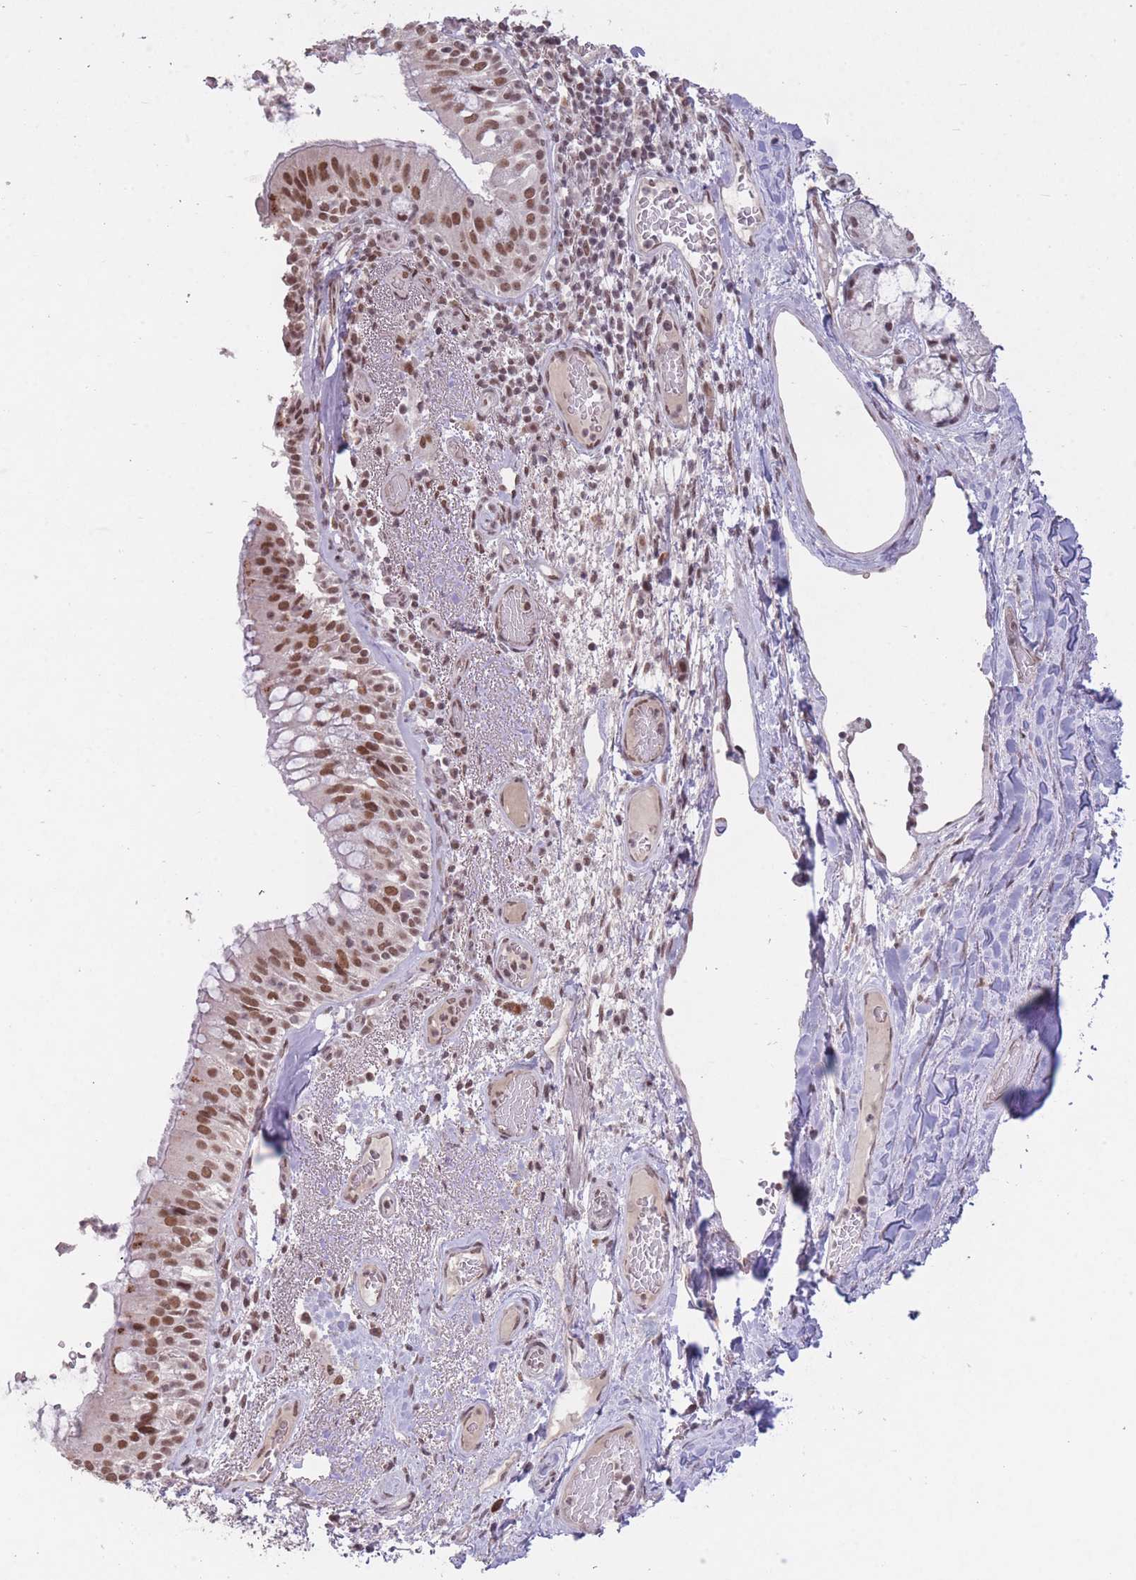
{"staining": {"intensity": "moderate", "quantity": ">75%", "location": "cytoplasmic/membranous,nuclear"}, "tissue": "bronchus", "cell_type": "Respiratory epithelial cells", "image_type": "normal", "snomed": [{"axis": "morphology", "description": "Normal tissue, NOS"}, {"axis": "topography", "description": "Cartilage tissue"}, {"axis": "topography", "description": "Bronchus"}], "caption": "Approximately >75% of respiratory epithelial cells in normal human bronchus exhibit moderate cytoplasmic/membranous,nuclear protein staining as visualized by brown immunohistochemical staining.", "gene": "HNRNPUL1", "patient": {"sex": "male", "age": 63}}